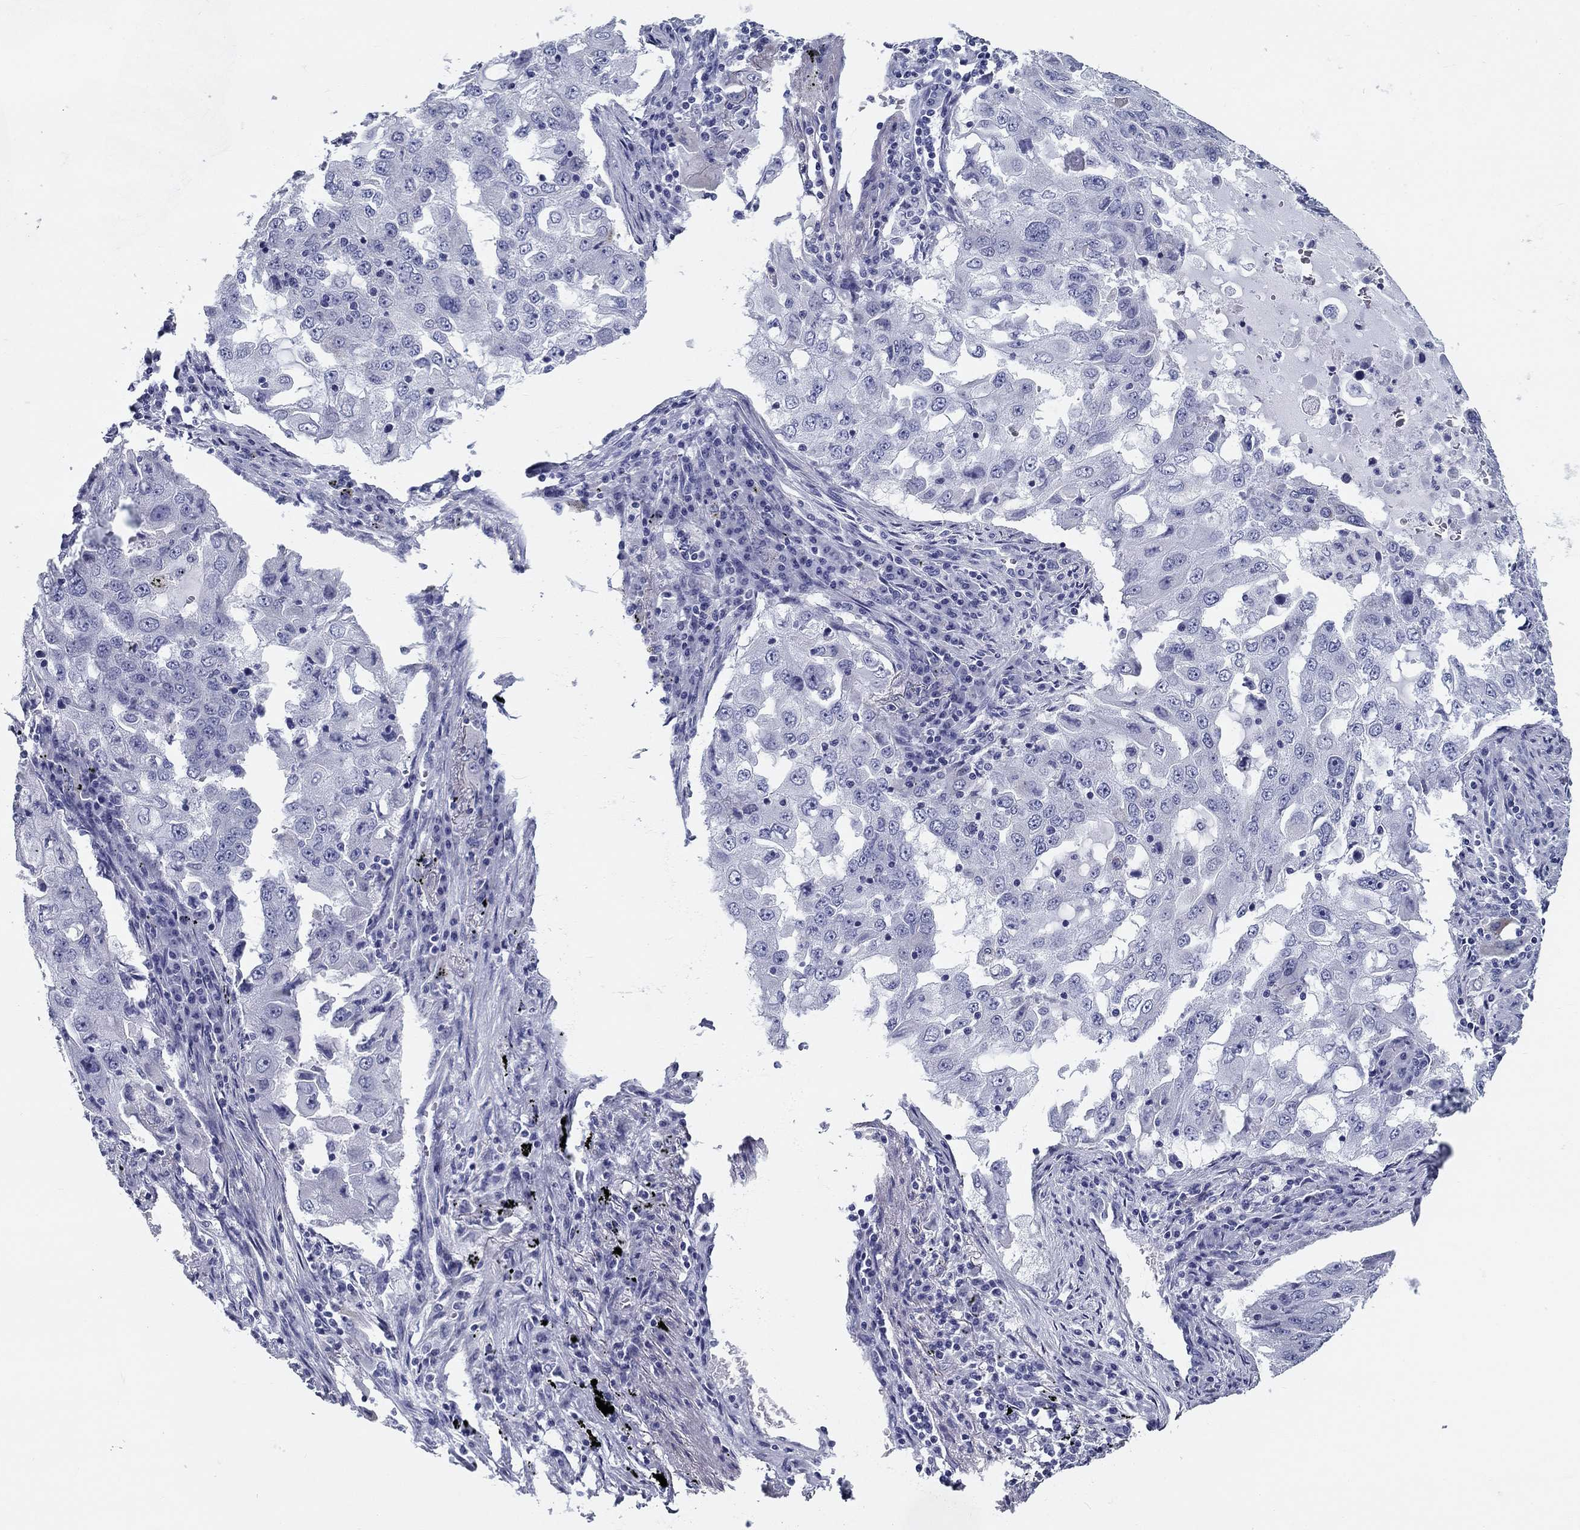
{"staining": {"intensity": "negative", "quantity": "none", "location": "none"}, "tissue": "lung cancer", "cell_type": "Tumor cells", "image_type": "cancer", "snomed": [{"axis": "morphology", "description": "Adenocarcinoma, NOS"}, {"axis": "topography", "description": "Lung"}], "caption": "Lung cancer (adenocarcinoma) was stained to show a protein in brown. There is no significant positivity in tumor cells. Nuclei are stained in blue.", "gene": "UPB1", "patient": {"sex": "female", "age": 61}}